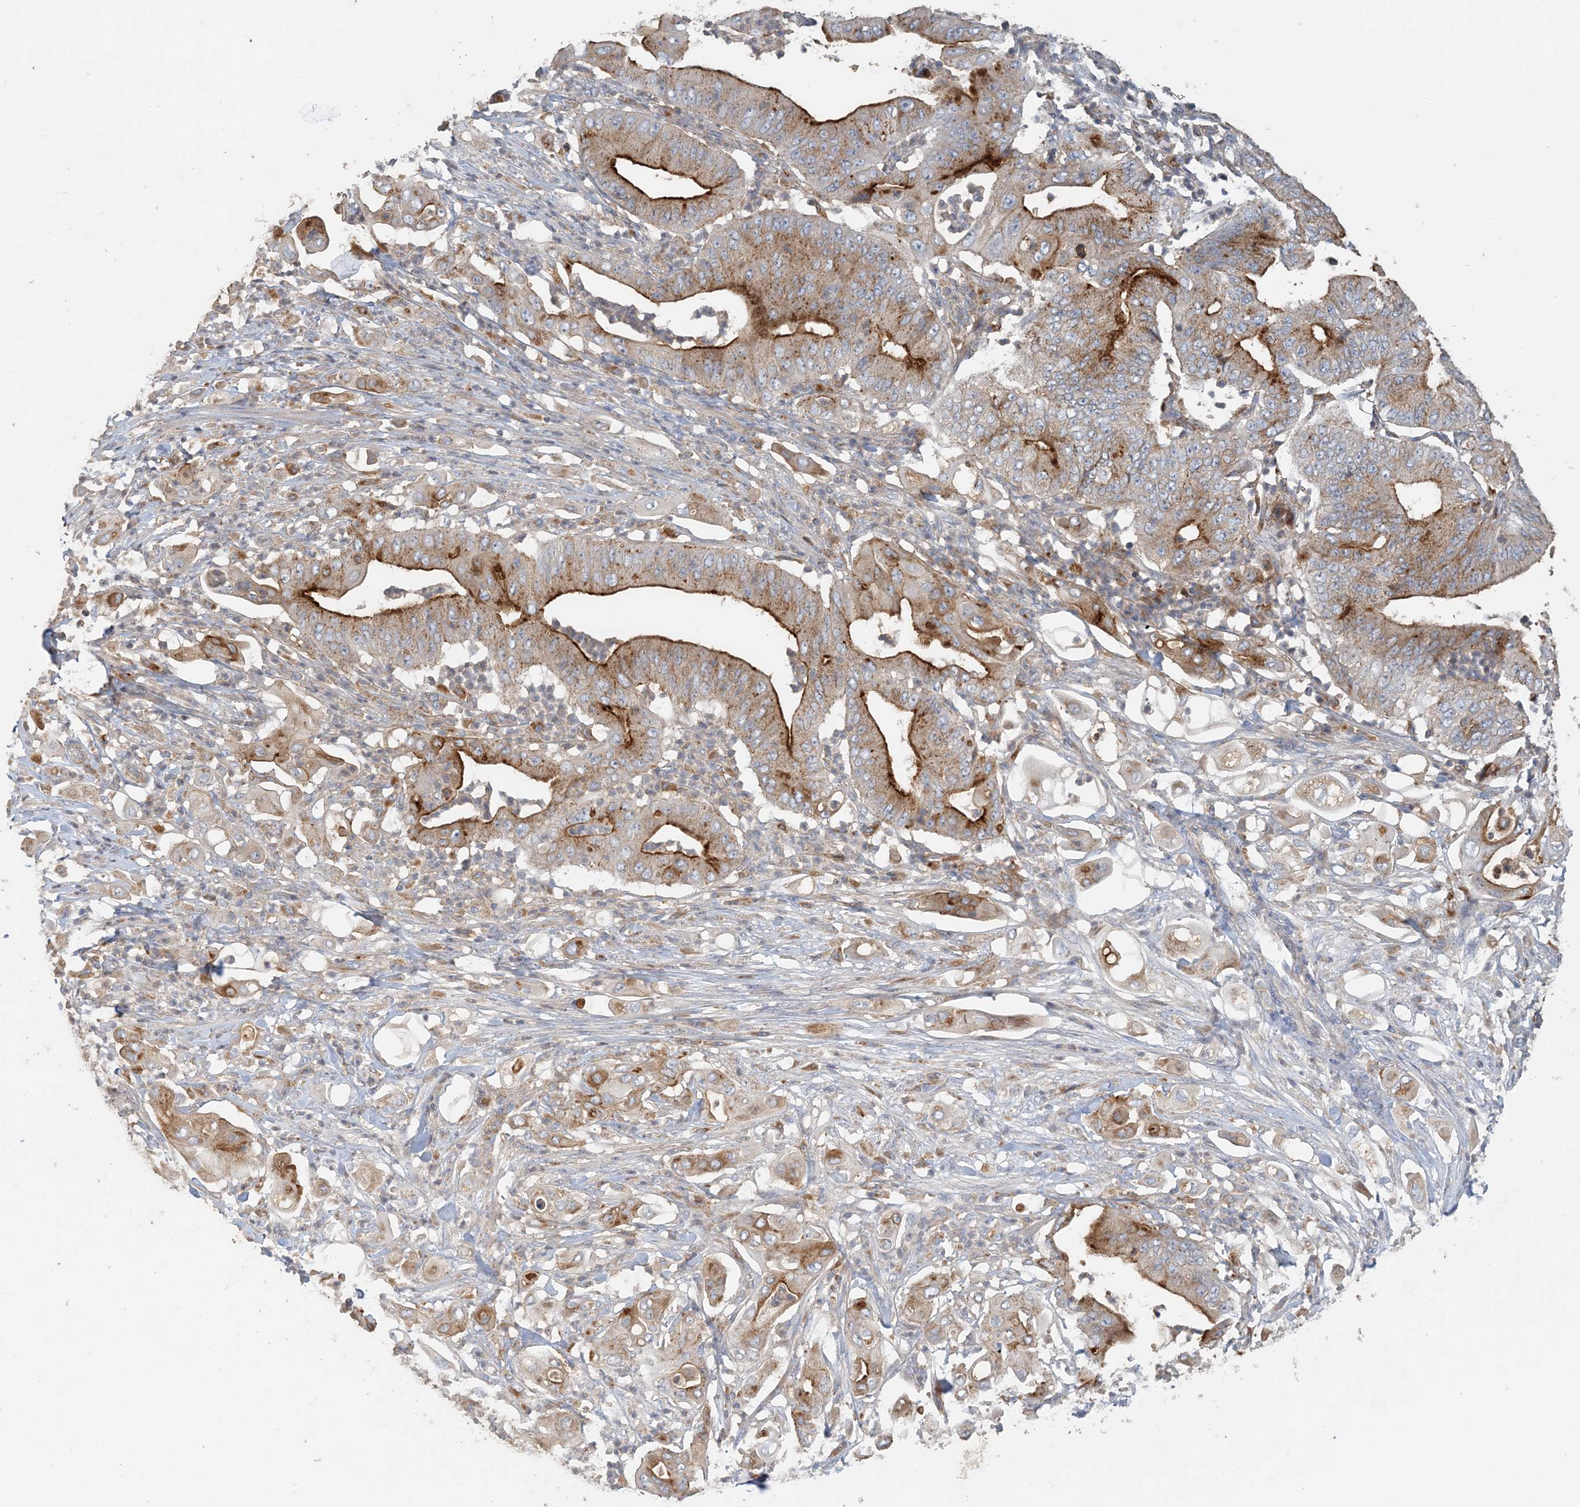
{"staining": {"intensity": "strong", "quantity": ">75%", "location": "cytoplasmic/membranous"}, "tissue": "pancreatic cancer", "cell_type": "Tumor cells", "image_type": "cancer", "snomed": [{"axis": "morphology", "description": "Adenocarcinoma, NOS"}, {"axis": "topography", "description": "Pancreas"}], "caption": "Human pancreatic cancer (adenocarcinoma) stained with a protein marker exhibits strong staining in tumor cells.", "gene": "SPPL2A", "patient": {"sex": "female", "age": 77}}